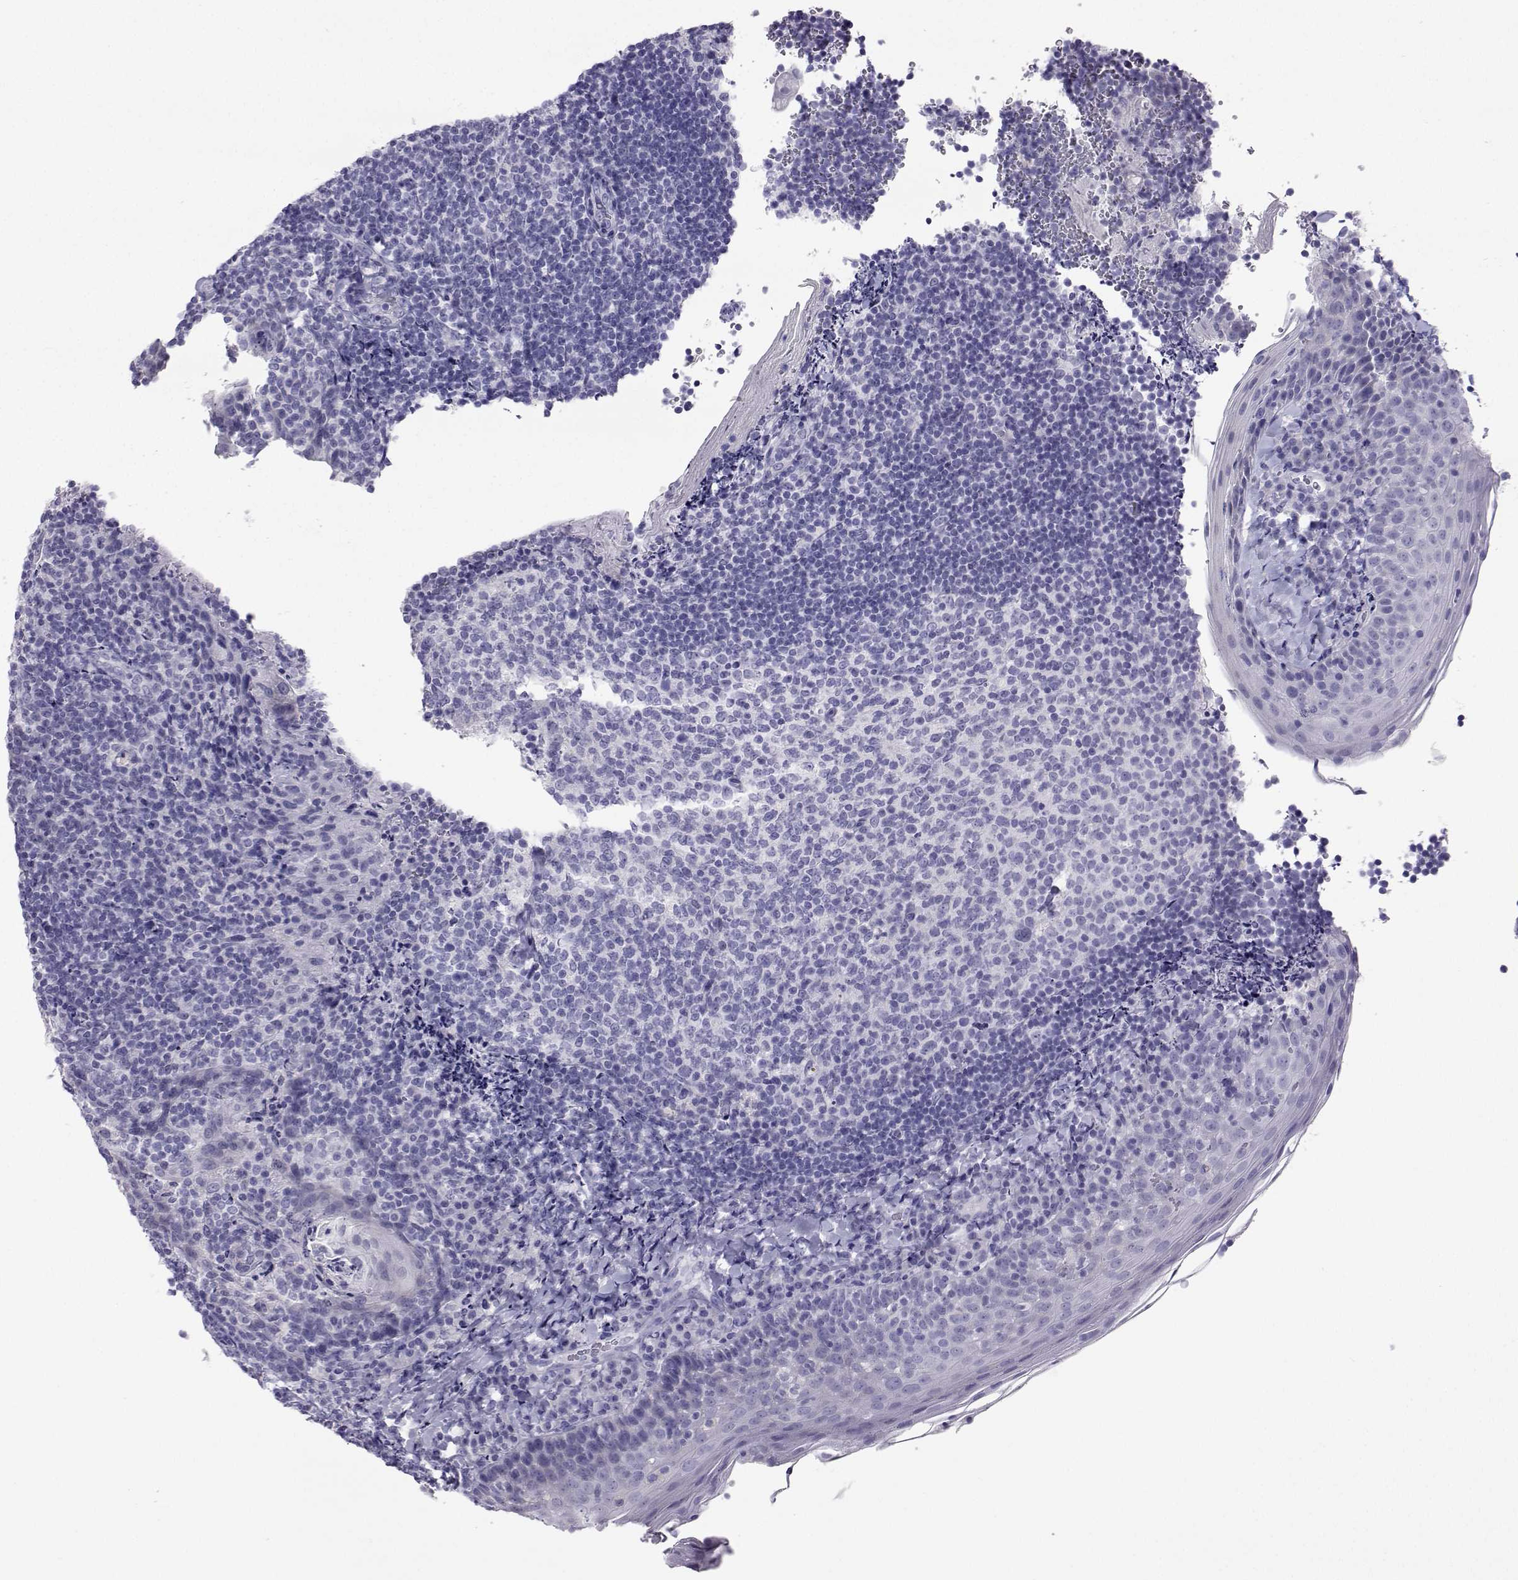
{"staining": {"intensity": "negative", "quantity": "none", "location": "none"}, "tissue": "tonsil", "cell_type": "Germinal center cells", "image_type": "normal", "snomed": [{"axis": "morphology", "description": "Normal tissue, NOS"}, {"axis": "topography", "description": "Tonsil"}], "caption": "Immunohistochemistry (IHC) photomicrograph of benign human tonsil stained for a protein (brown), which demonstrates no positivity in germinal center cells. (DAB (3,3'-diaminobenzidine) immunohistochemistry, high magnification).", "gene": "PLIN4", "patient": {"sex": "female", "age": 10}}